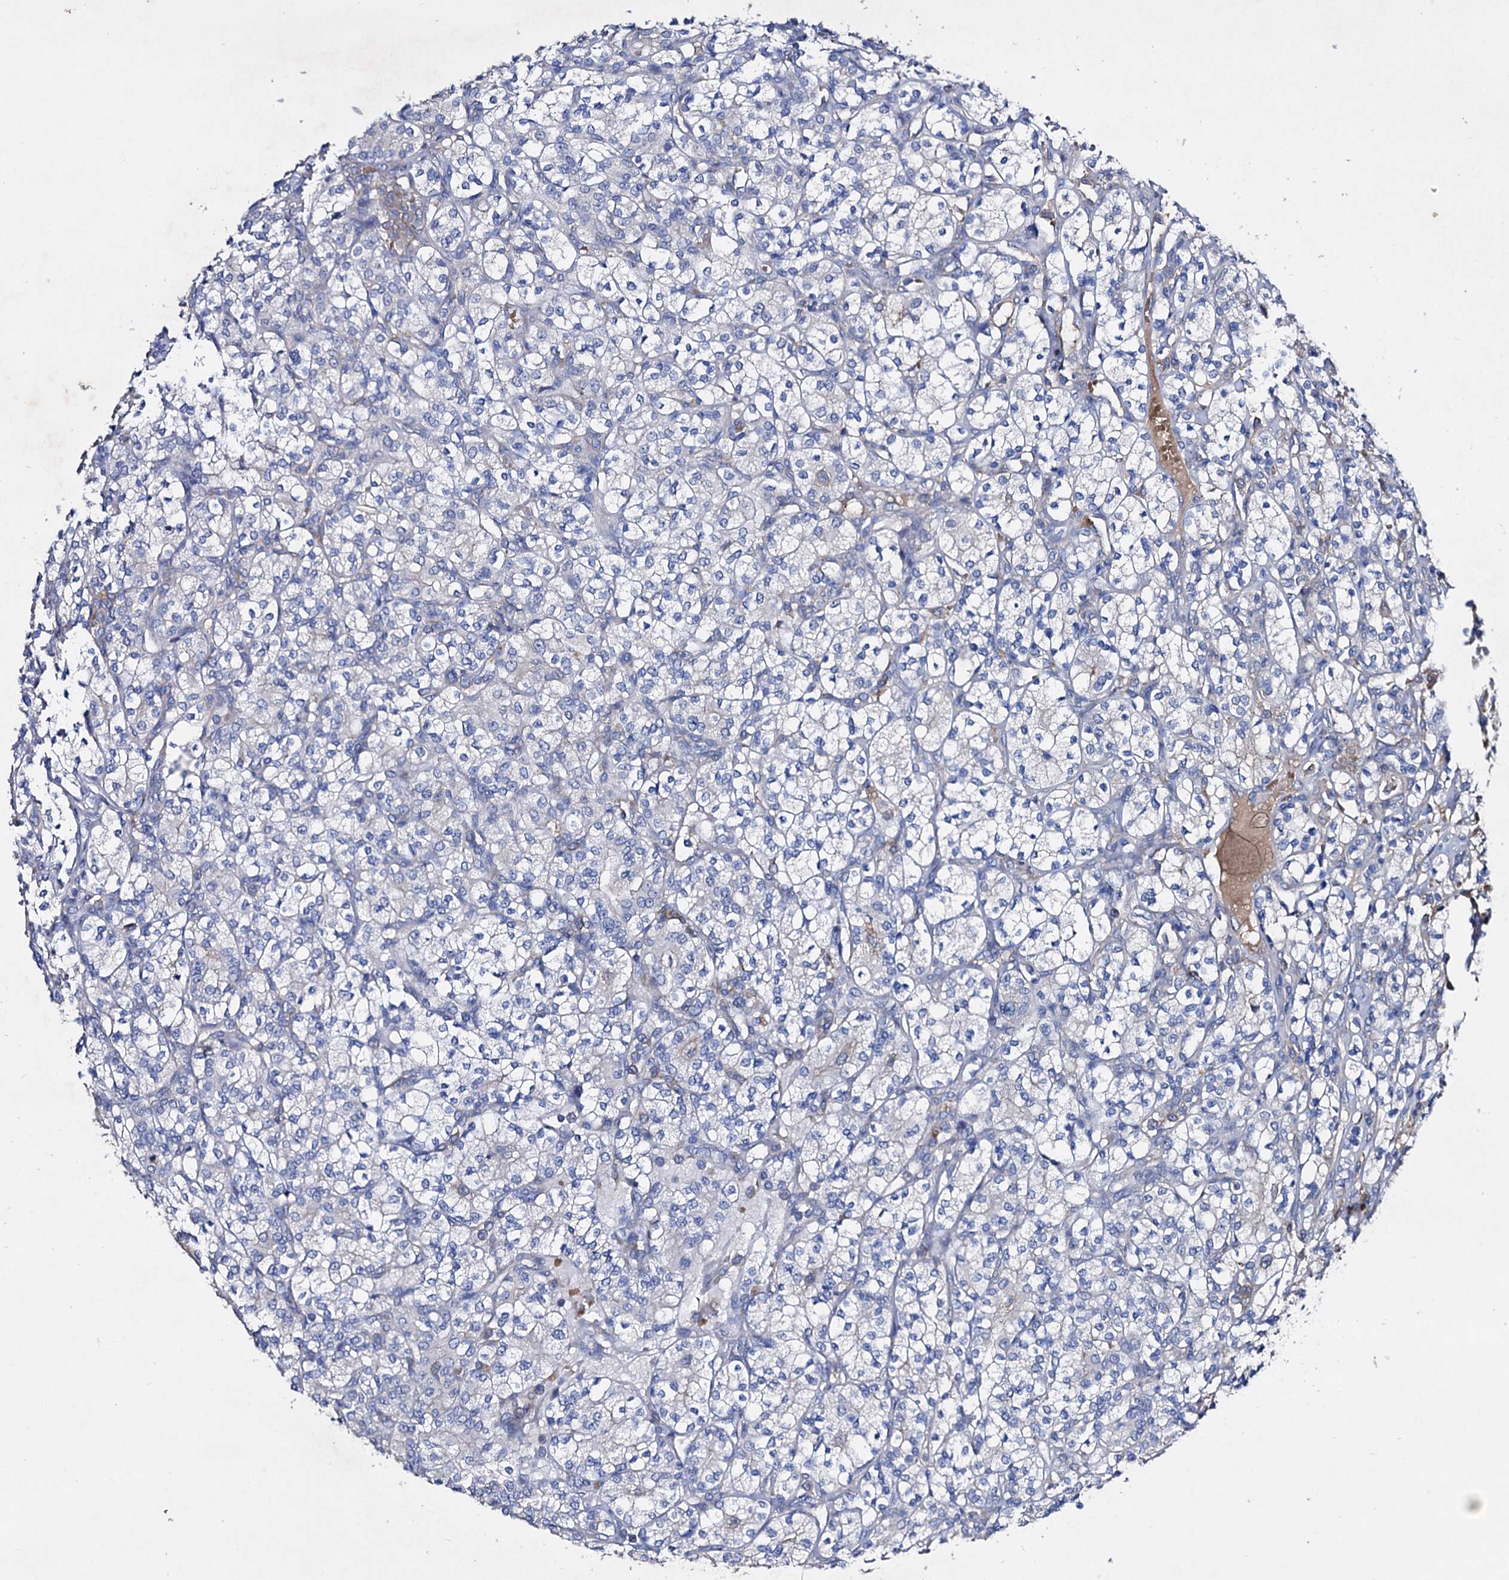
{"staining": {"intensity": "negative", "quantity": "none", "location": "none"}, "tissue": "renal cancer", "cell_type": "Tumor cells", "image_type": "cancer", "snomed": [{"axis": "morphology", "description": "Adenocarcinoma, NOS"}, {"axis": "topography", "description": "Kidney"}], "caption": "Protein analysis of renal adenocarcinoma demonstrates no significant expression in tumor cells.", "gene": "HVCN1", "patient": {"sex": "male", "age": 77}}